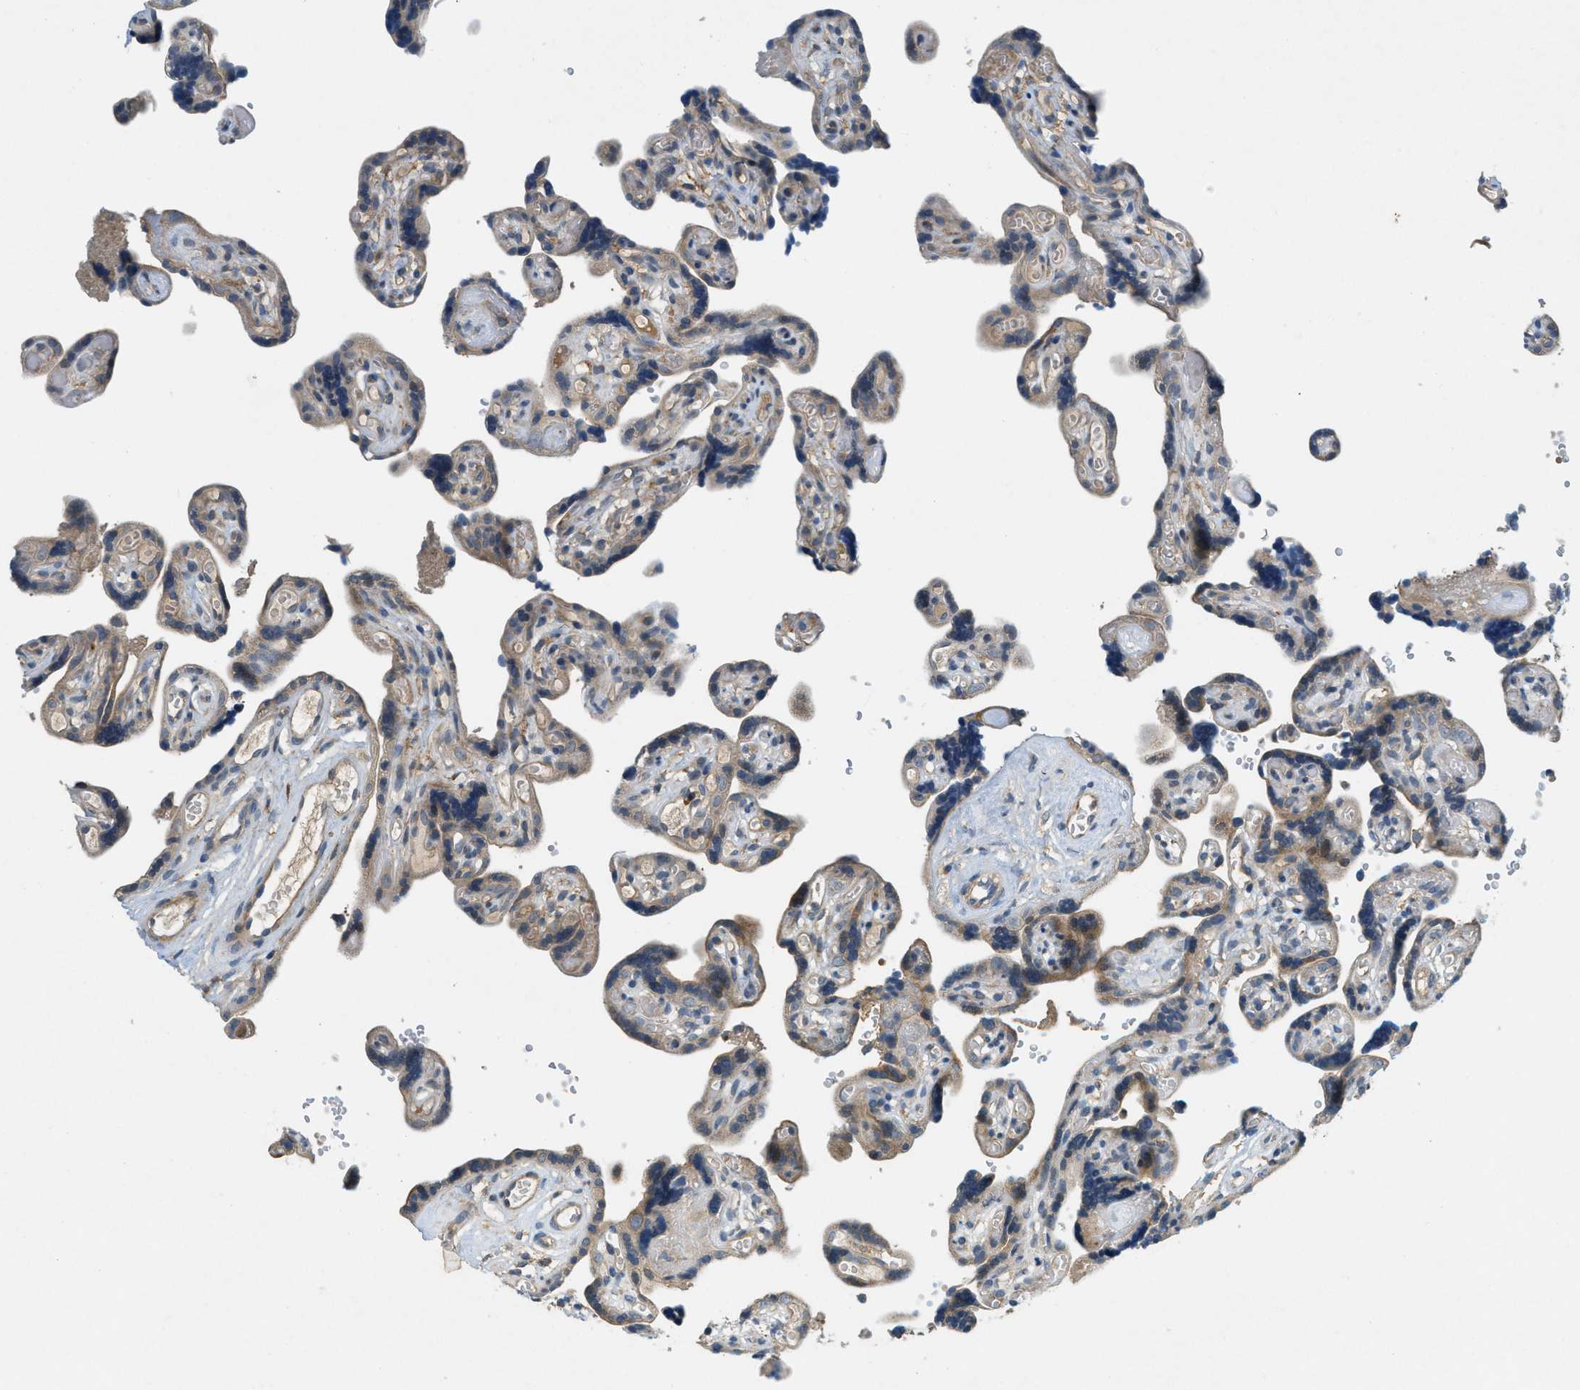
{"staining": {"intensity": "moderate", "quantity": ">75%", "location": "cytoplasmic/membranous"}, "tissue": "placenta", "cell_type": "Decidual cells", "image_type": "normal", "snomed": [{"axis": "morphology", "description": "Normal tissue, NOS"}, {"axis": "topography", "description": "Placenta"}], "caption": "Moderate cytoplasmic/membranous positivity is present in approximately >75% of decidual cells in benign placenta. (DAB (3,3'-diaminobenzidine) IHC, brown staining for protein, blue staining for nuclei).", "gene": "ADCY6", "patient": {"sex": "female", "age": 30}}